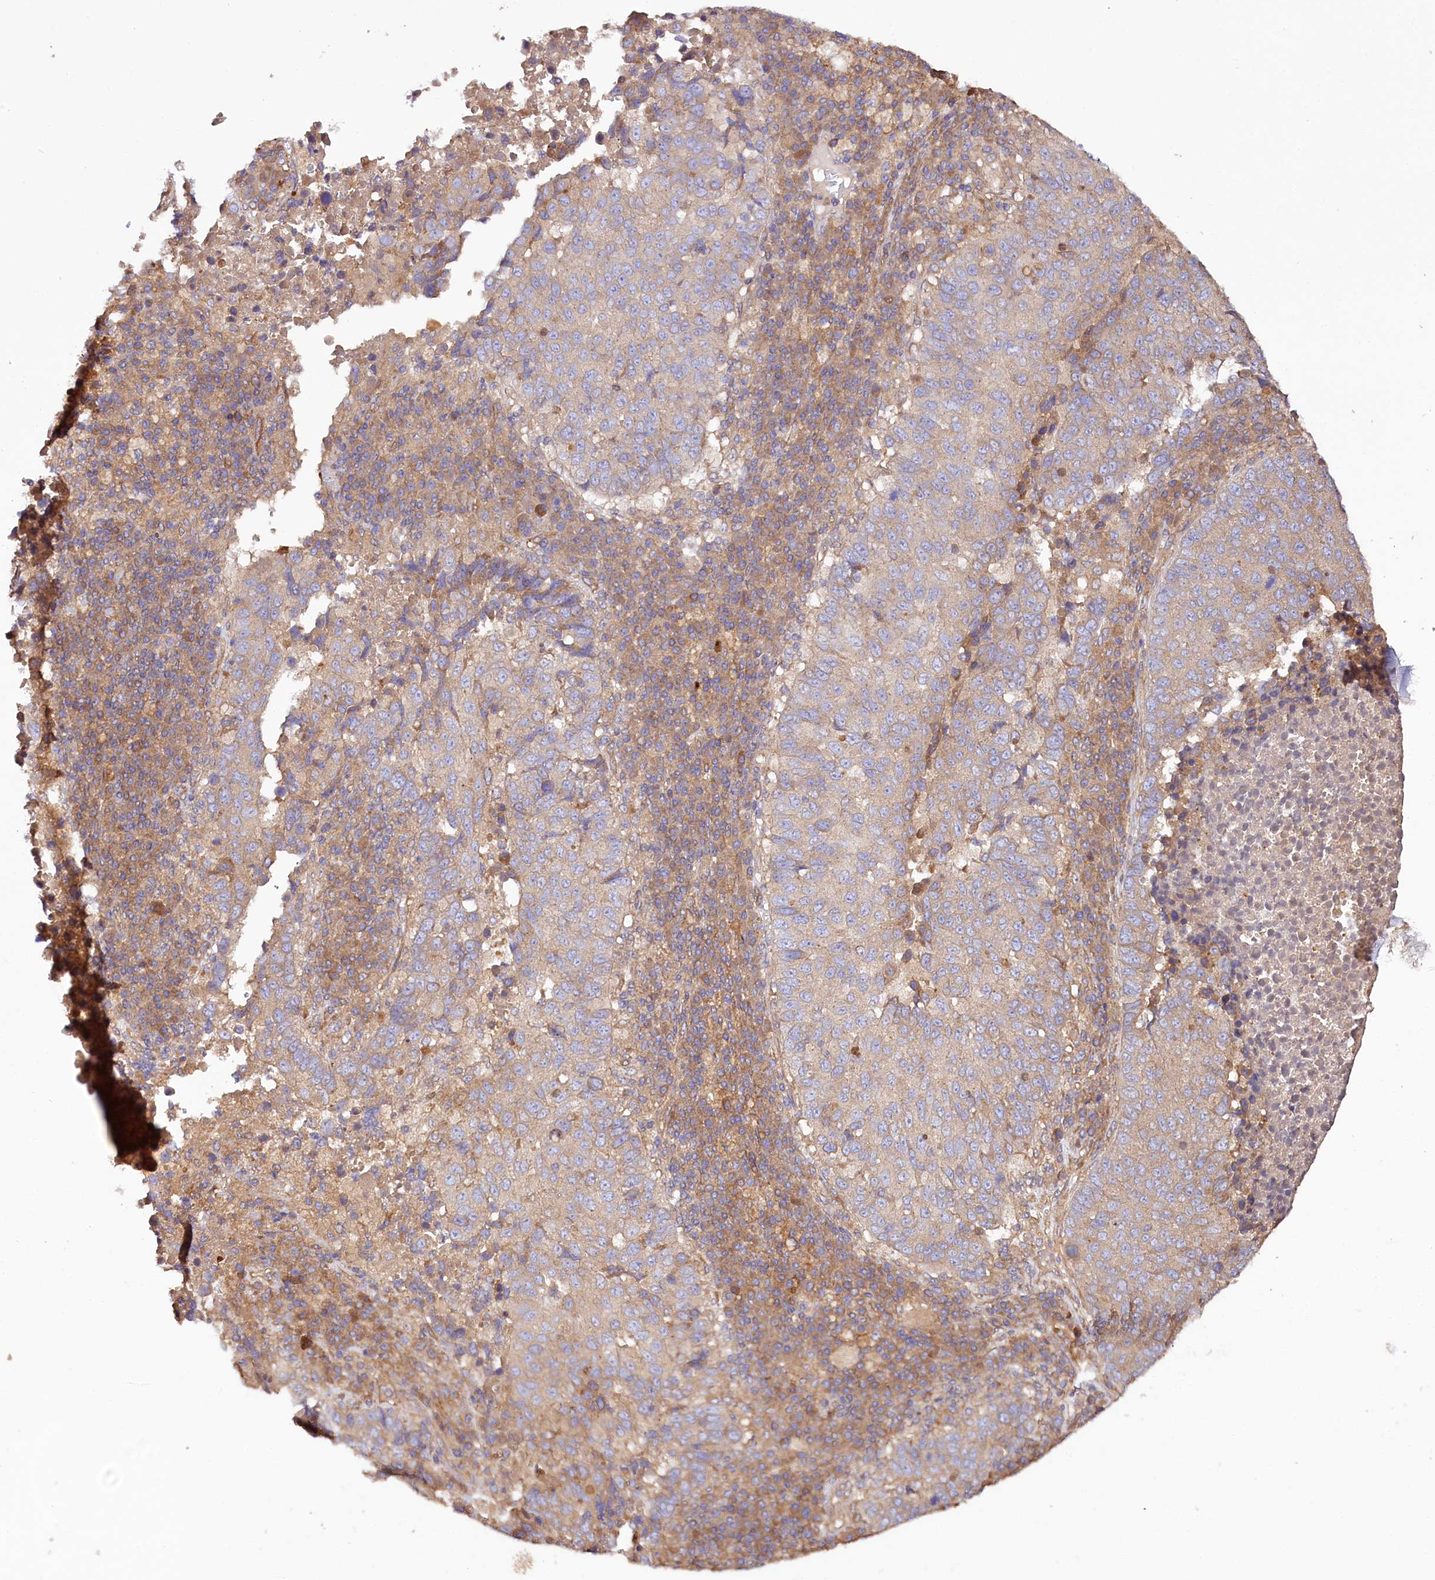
{"staining": {"intensity": "moderate", "quantity": "<25%", "location": "cytoplasmic/membranous"}, "tissue": "lung cancer", "cell_type": "Tumor cells", "image_type": "cancer", "snomed": [{"axis": "morphology", "description": "Squamous cell carcinoma, NOS"}, {"axis": "topography", "description": "Lung"}], "caption": "Squamous cell carcinoma (lung) tissue displays moderate cytoplasmic/membranous positivity in about <25% of tumor cells, visualized by immunohistochemistry.", "gene": "CEP295", "patient": {"sex": "male", "age": 73}}